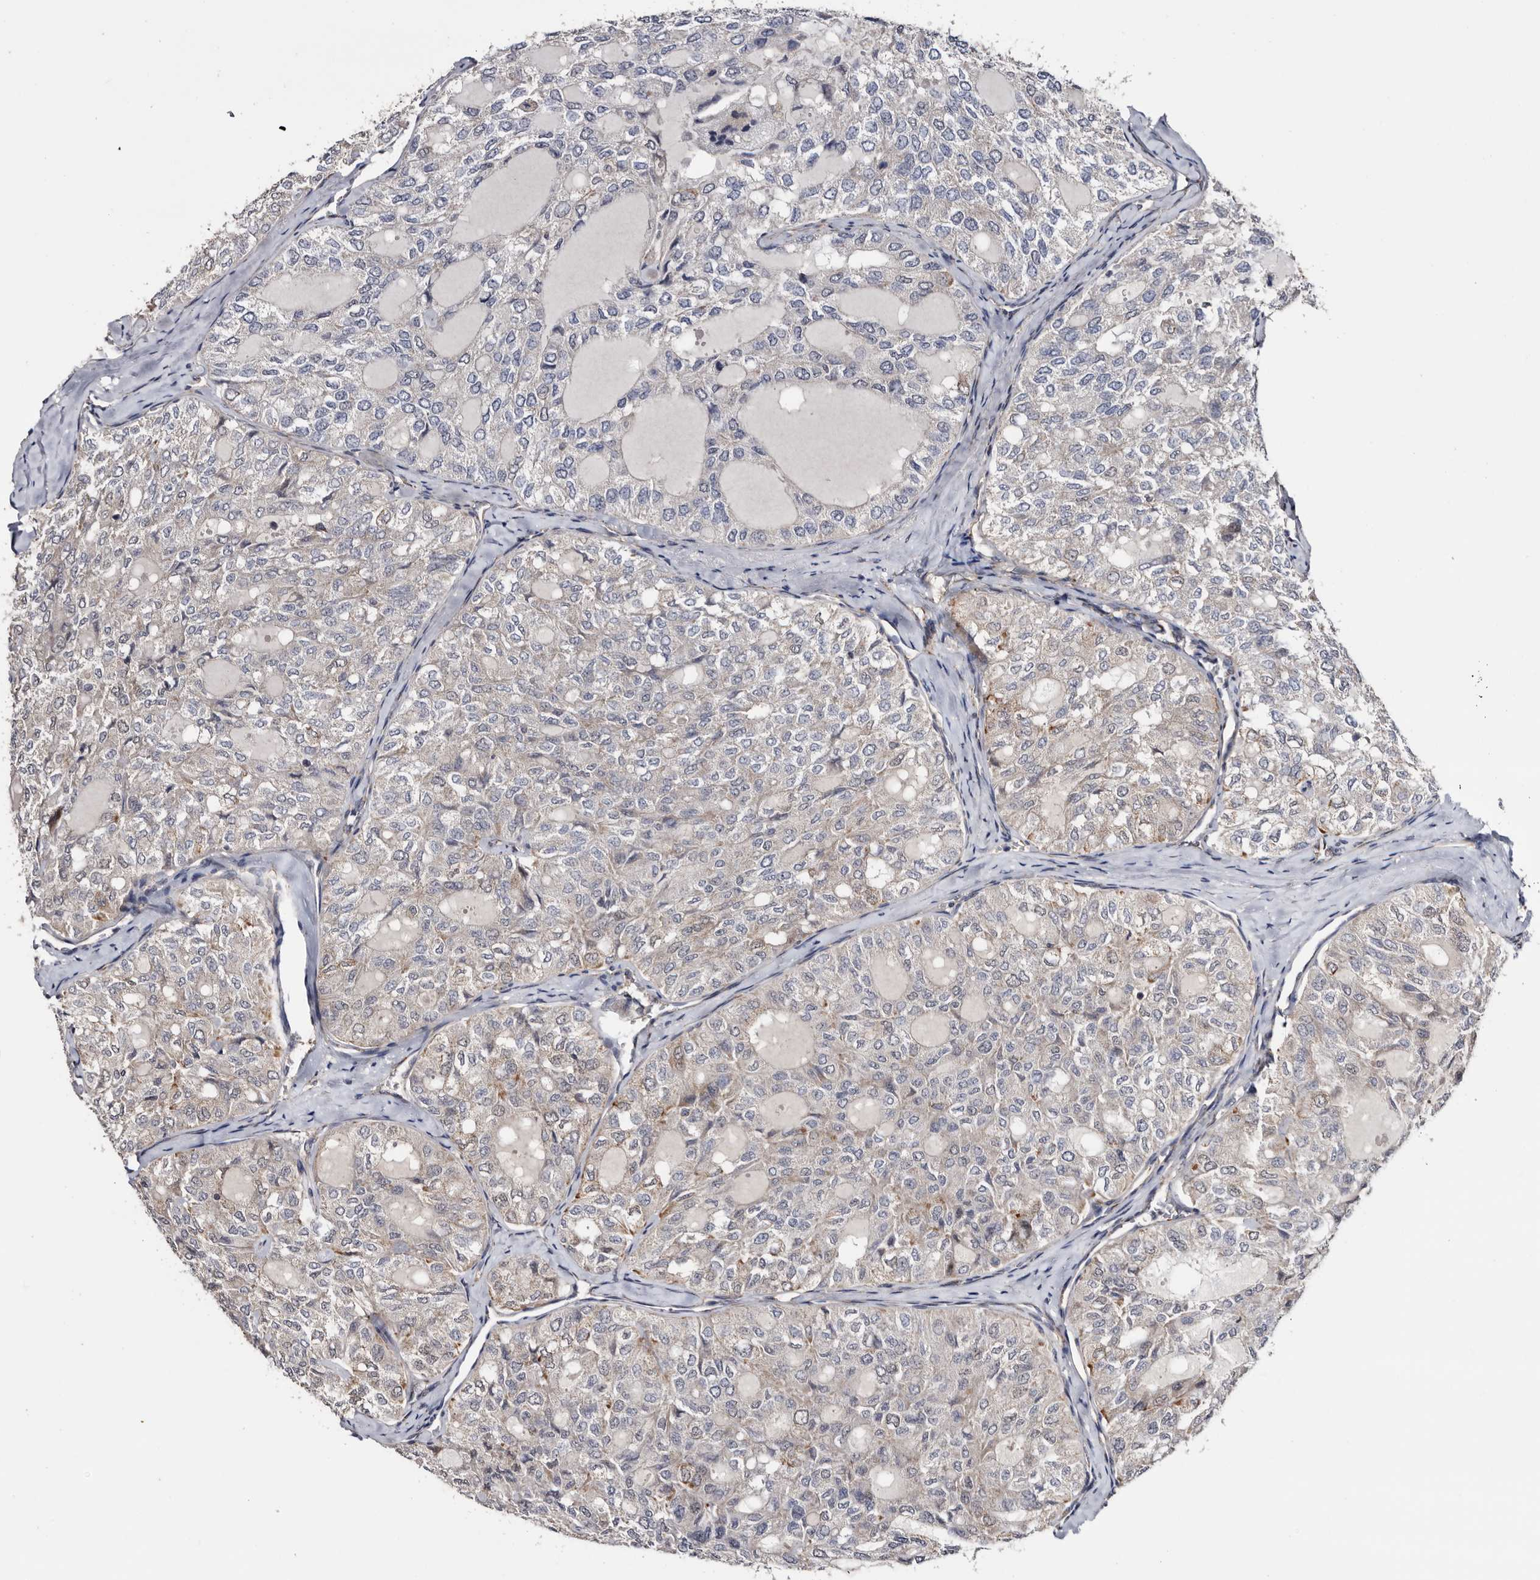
{"staining": {"intensity": "negative", "quantity": "none", "location": "none"}, "tissue": "thyroid cancer", "cell_type": "Tumor cells", "image_type": "cancer", "snomed": [{"axis": "morphology", "description": "Follicular adenoma carcinoma, NOS"}, {"axis": "topography", "description": "Thyroid gland"}], "caption": "Tumor cells show no significant protein expression in follicular adenoma carcinoma (thyroid).", "gene": "ARMCX2", "patient": {"sex": "male", "age": 75}}